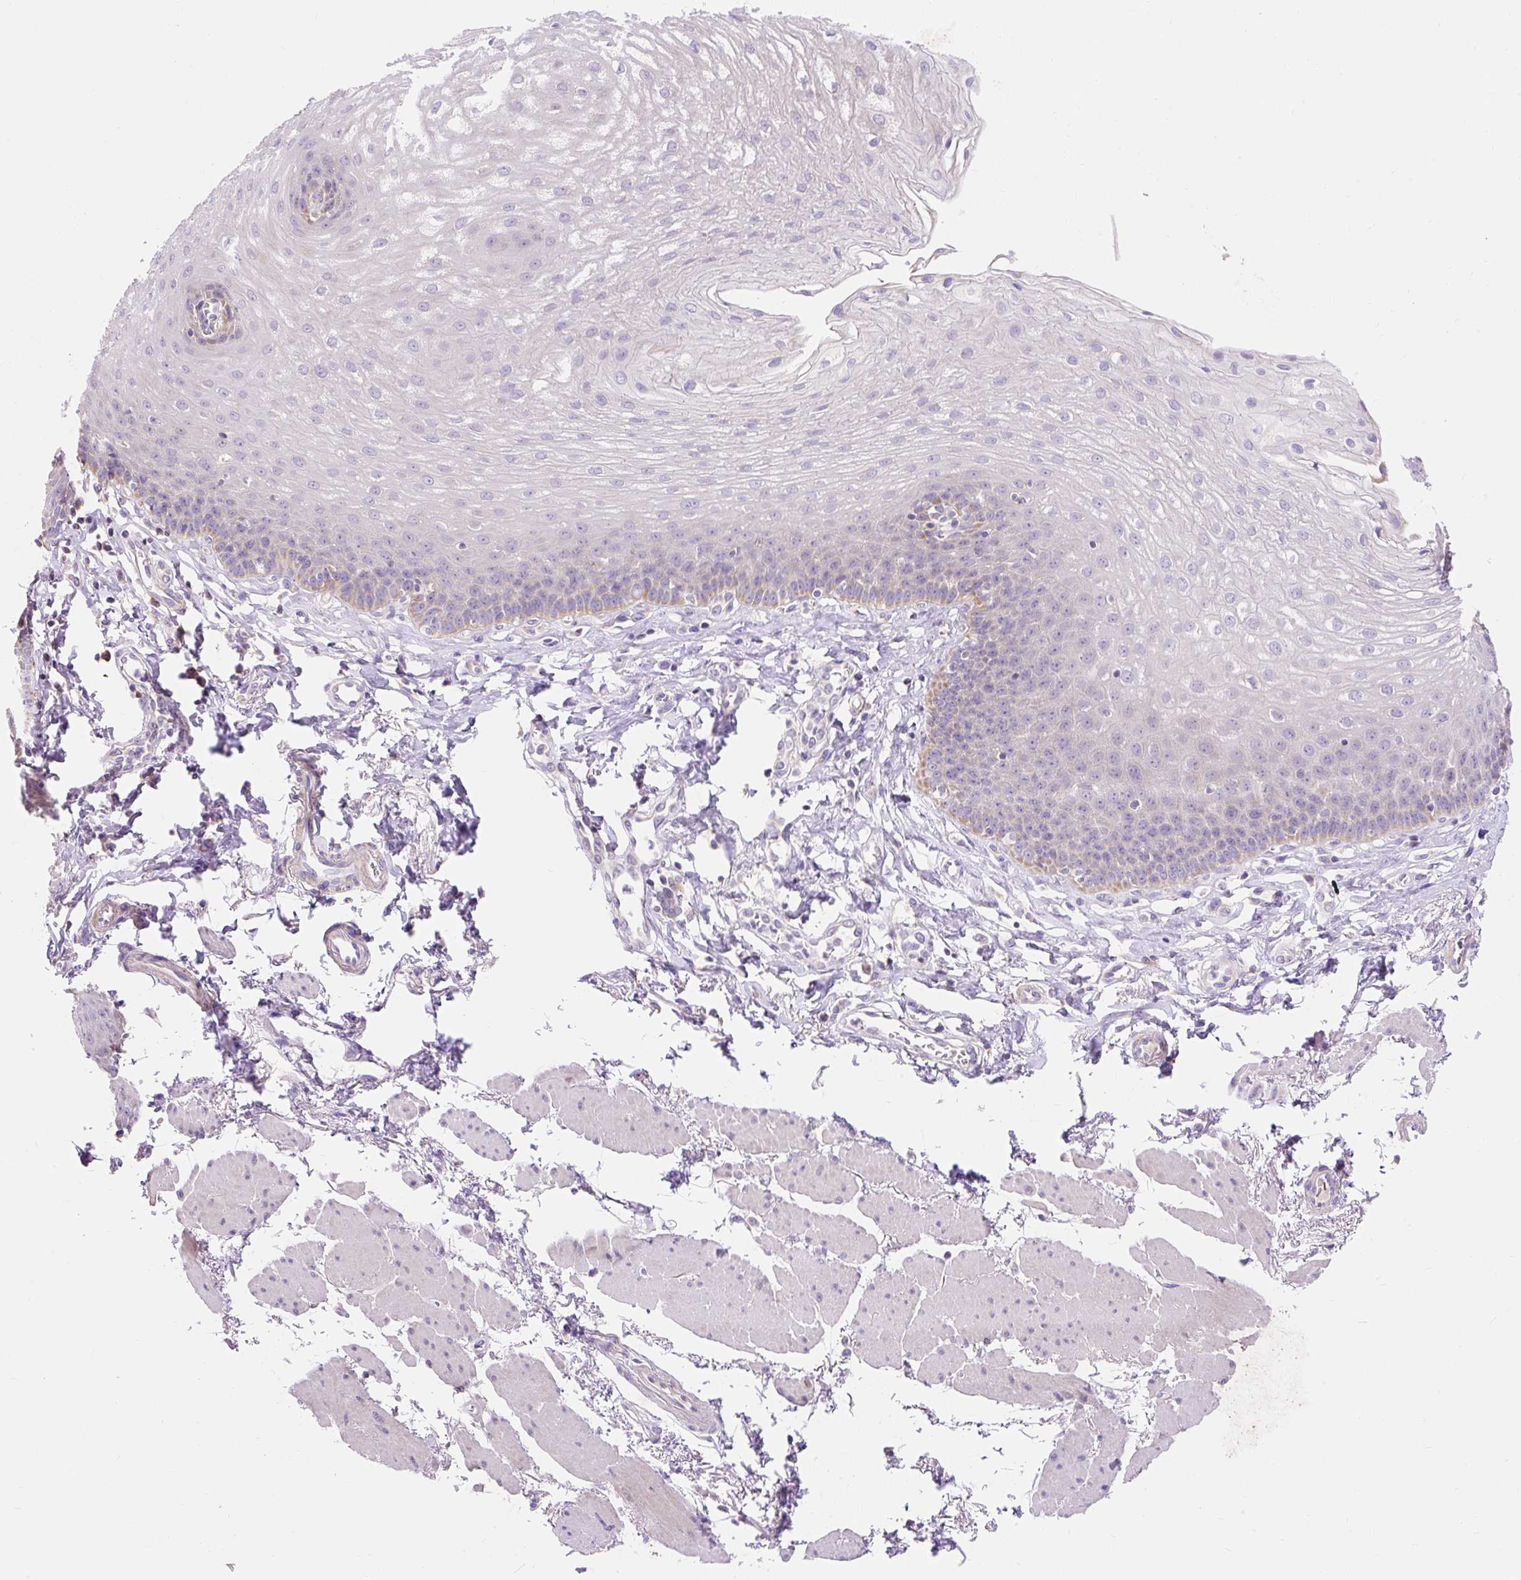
{"staining": {"intensity": "weak", "quantity": "<25%", "location": "cytoplasmic/membranous"}, "tissue": "esophagus", "cell_type": "Squamous epithelial cells", "image_type": "normal", "snomed": [{"axis": "morphology", "description": "Normal tissue, NOS"}, {"axis": "topography", "description": "Esophagus"}], "caption": "Protein analysis of unremarkable esophagus shows no significant expression in squamous epithelial cells.", "gene": "PMAIP1", "patient": {"sex": "female", "age": 81}}